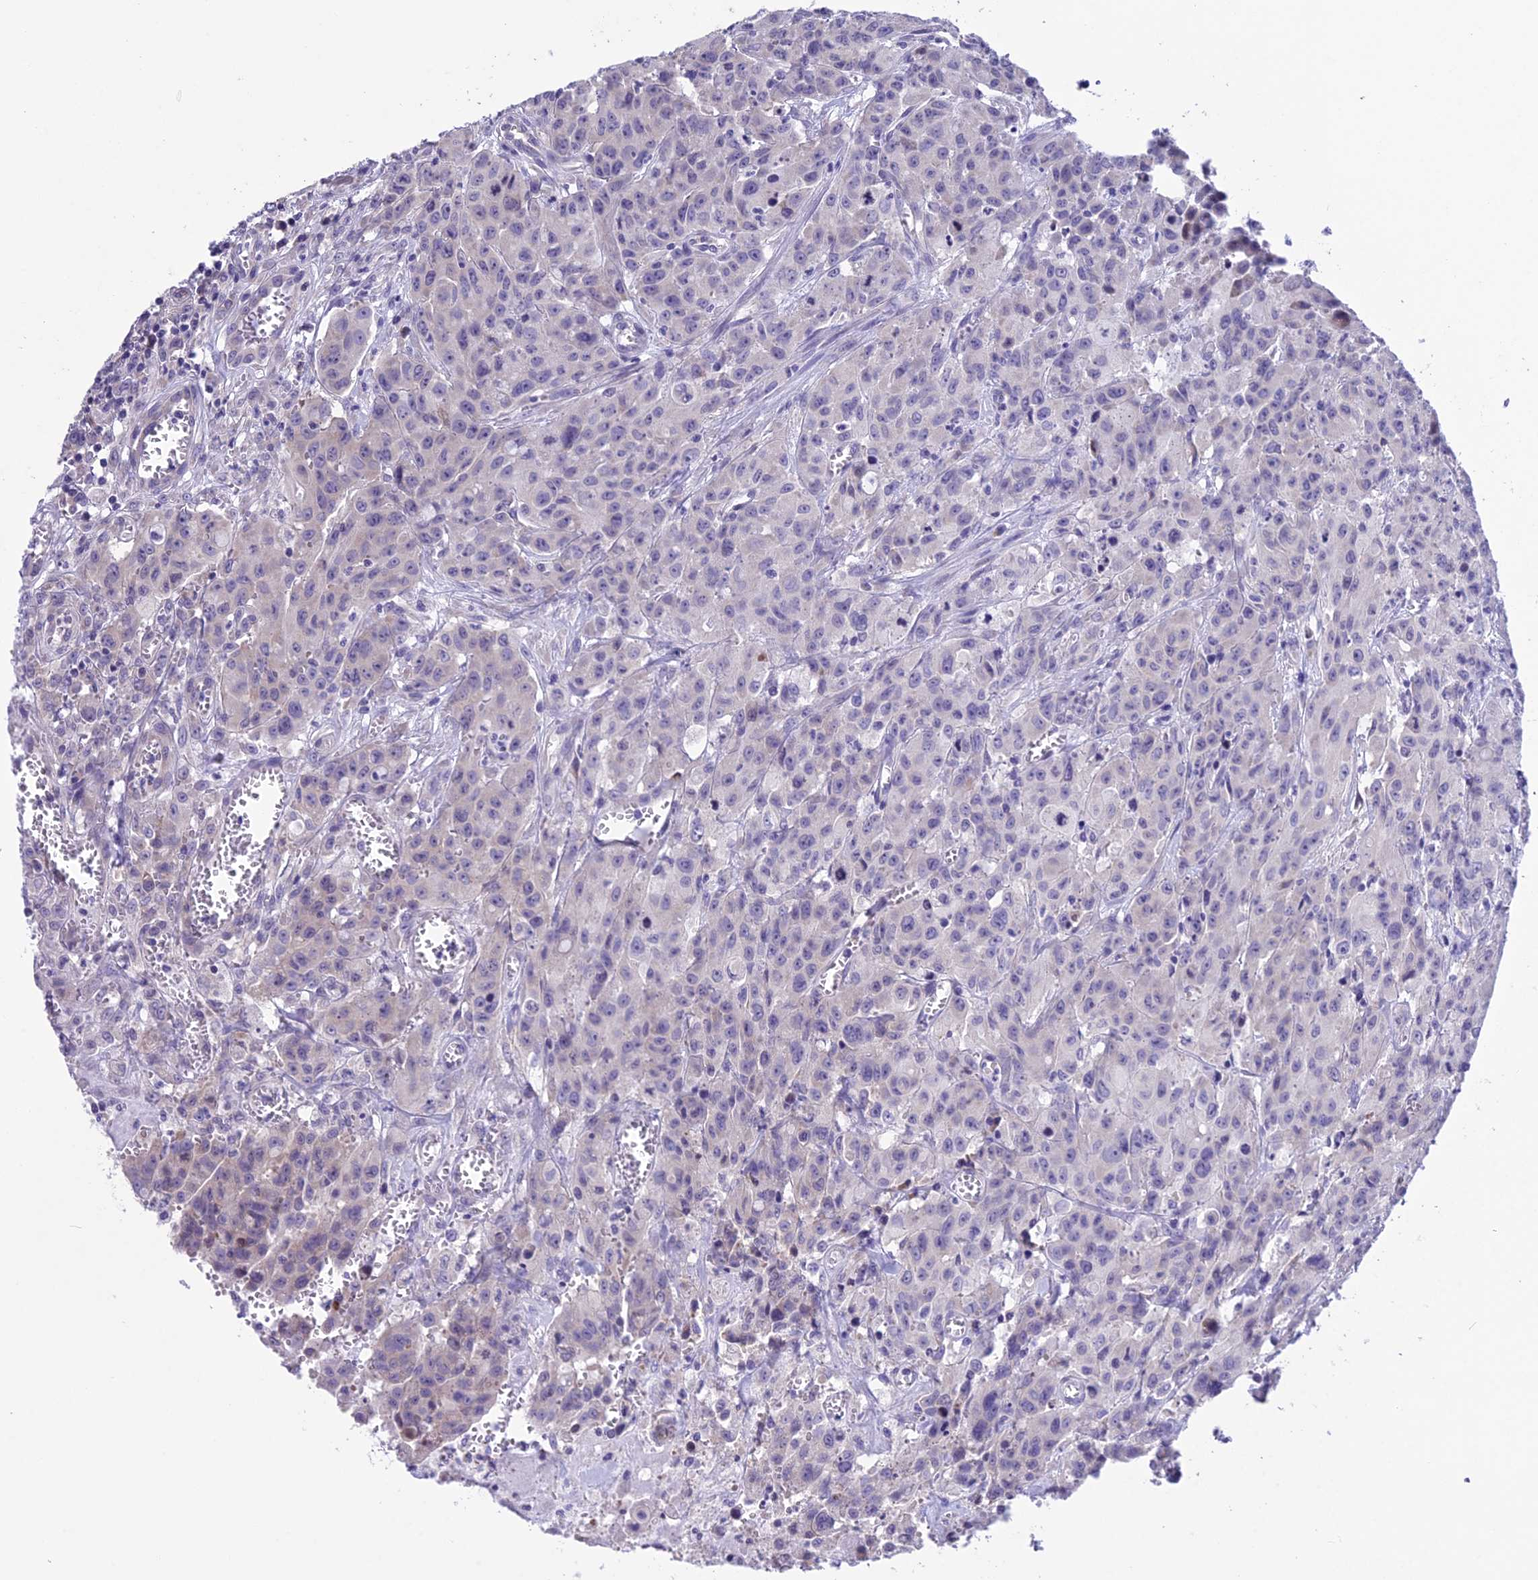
{"staining": {"intensity": "negative", "quantity": "none", "location": "none"}, "tissue": "colorectal cancer", "cell_type": "Tumor cells", "image_type": "cancer", "snomed": [{"axis": "morphology", "description": "Adenocarcinoma, NOS"}, {"axis": "topography", "description": "Colon"}], "caption": "Histopathology image shows no protein expression in tumor cells of adenocarcinoma (colorectal) tissue. (Immunohistochemistry, brightfield microscopy, high magnification).", "gene": "RPS26", "patient": {"sex": "male", "age": 62}}